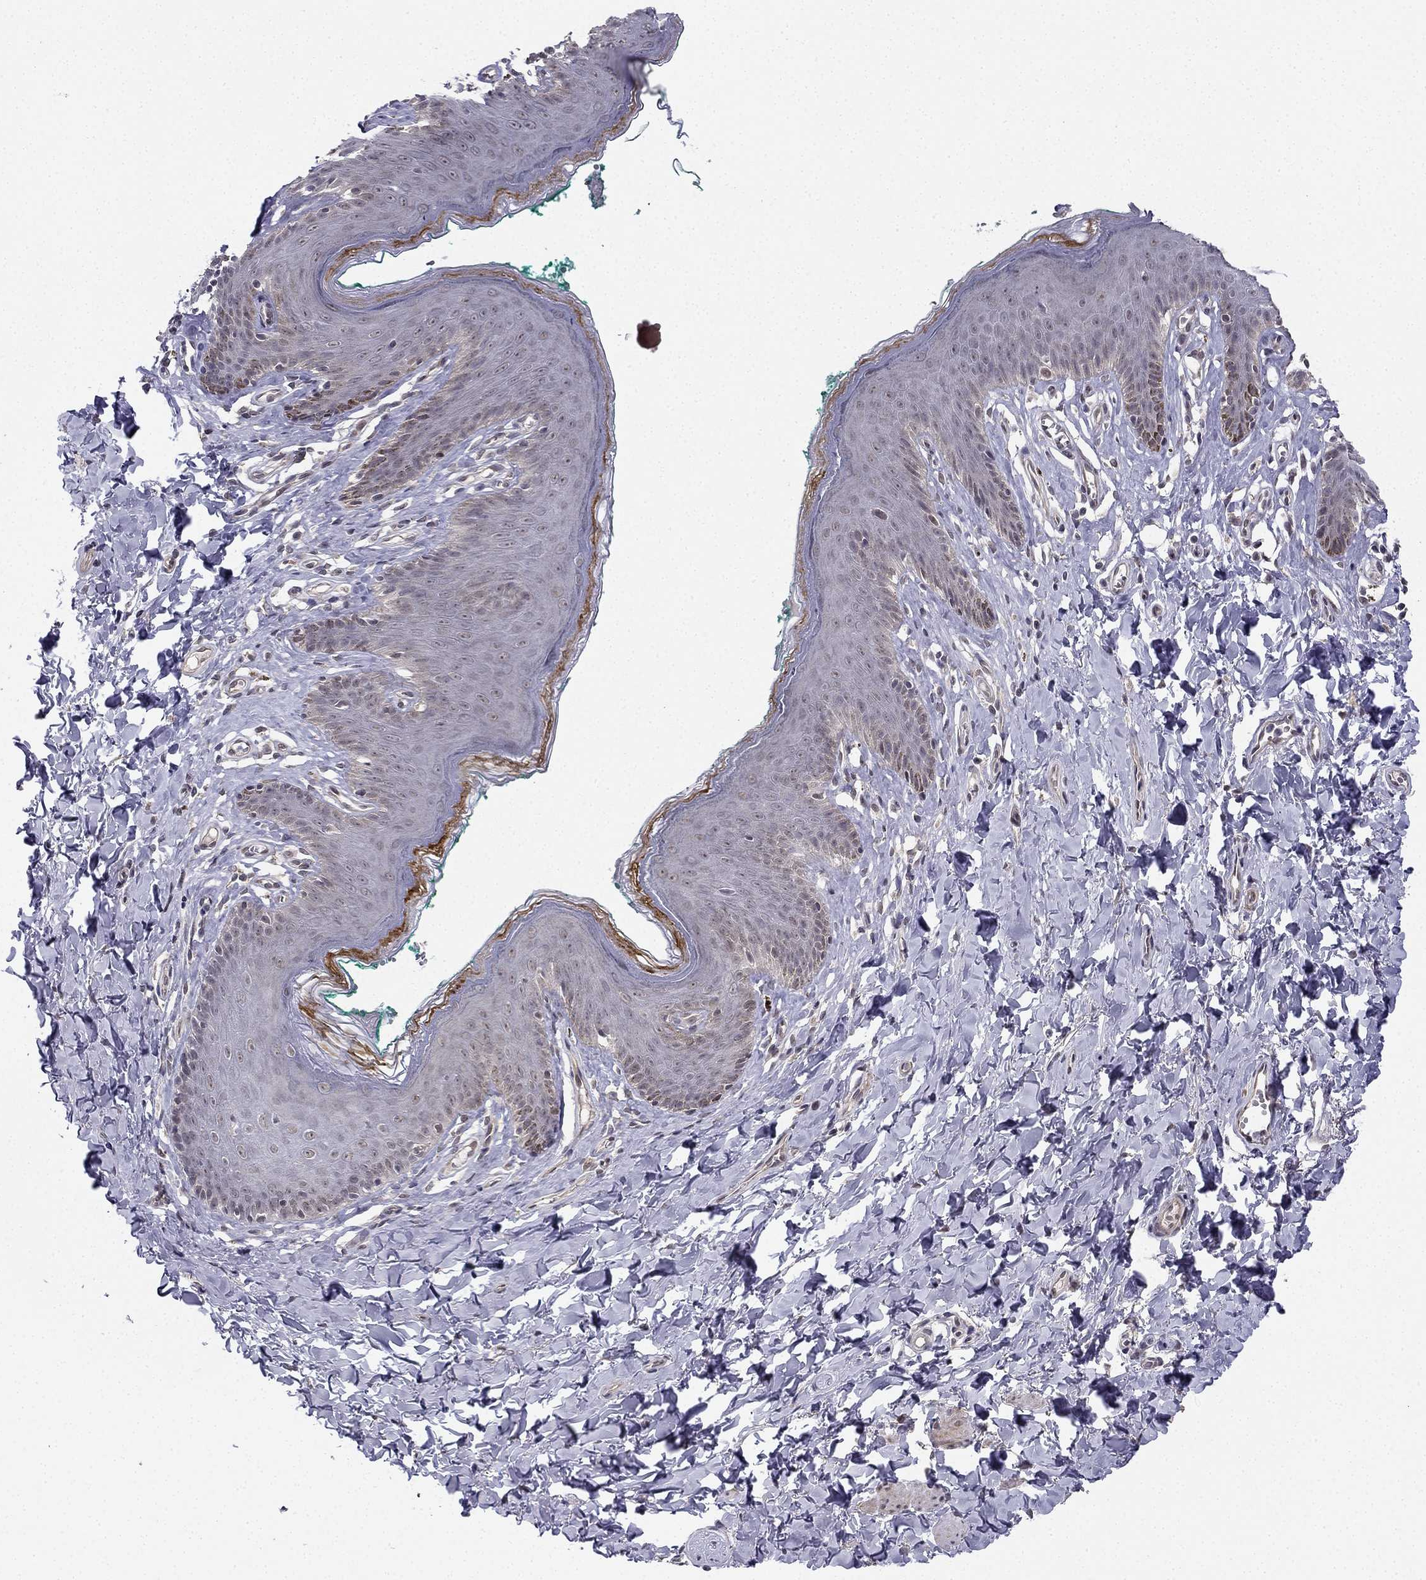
{"staining": {"intensity": "negative", "quantity": "none", "location": "none"}, "tissue": "skin", "cell_type": "Epidermal cells", "image_type": "normal", "snomed": [{"axis": "morphology", "description": "Normal tissue, NOS"}, {"axis": "topography", "description": "Vulva"}], "caption": "Protein analysis of benign skin displays no significant staining in epidermal cells. Brightfield microscopy of immunohistochemistry (IHC) stained with DAB (brown) and hematoxylin (blue), captured at high magnification.", "gene": "CHST8", "patient": {"sex": "female", "age": 66}}